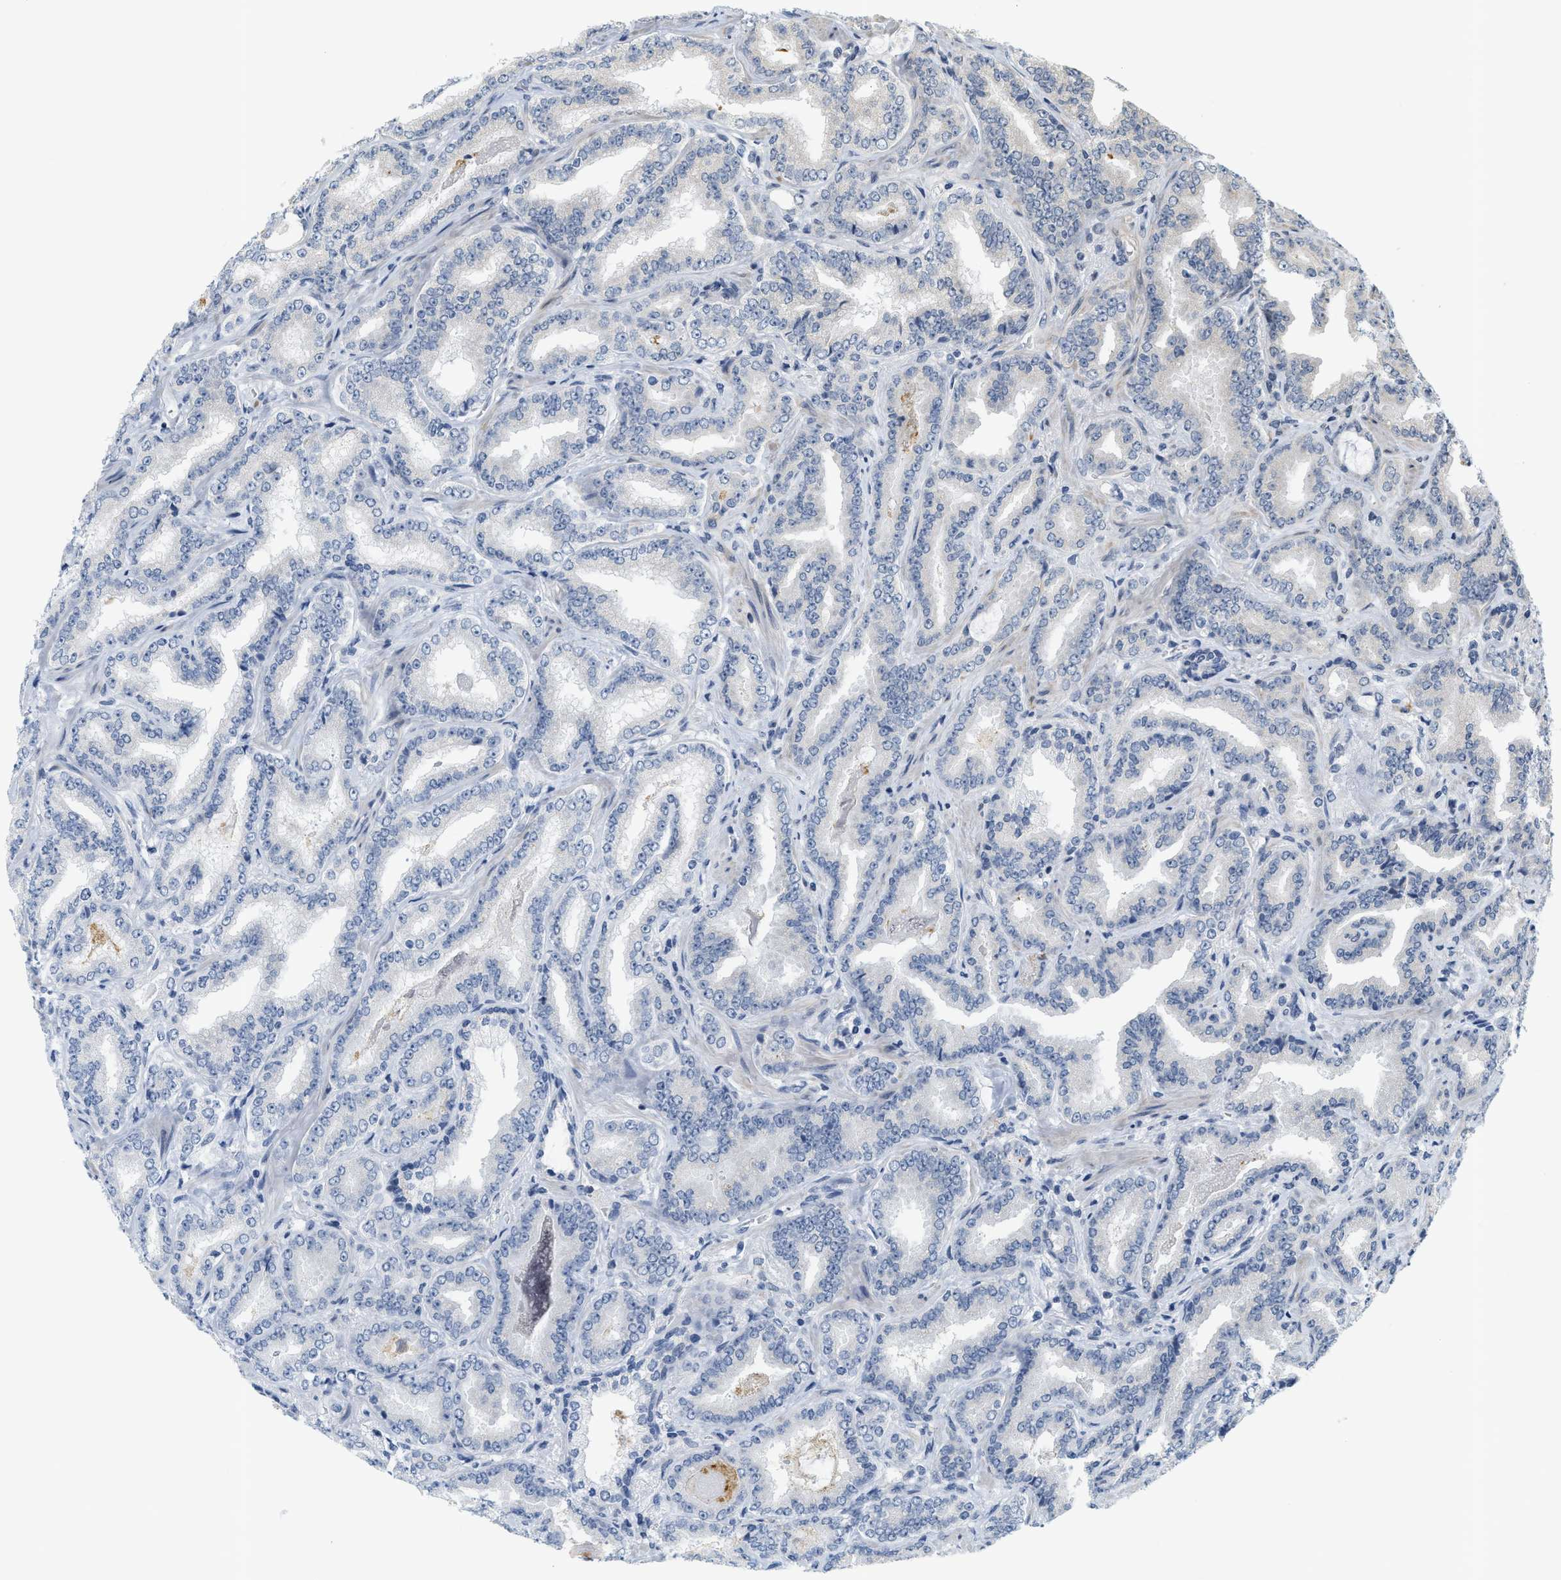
{"staining": {"intensity": "negative", "quantity": "none", "location": "none"}, "tissue": "prostate cancer", "cell_type": "Tumor cells", "image_type": "cancer", "snomed": [{"axis": "morphology", "description": "Adenocarcinoma, Low grade"}, {"axis": "topography", "description": "Prostate"}], "caption": "Immunohistochemistry histopathology image of neoplastic tissue: prostate cancer (low-grade adenocarcinoma) stained with DAB (3,3'-diaminobenzidine) displays no significant protein expression in tumor cells.", "gene": "KMT2A", "patient": {"sex": "male", "age": 60}}